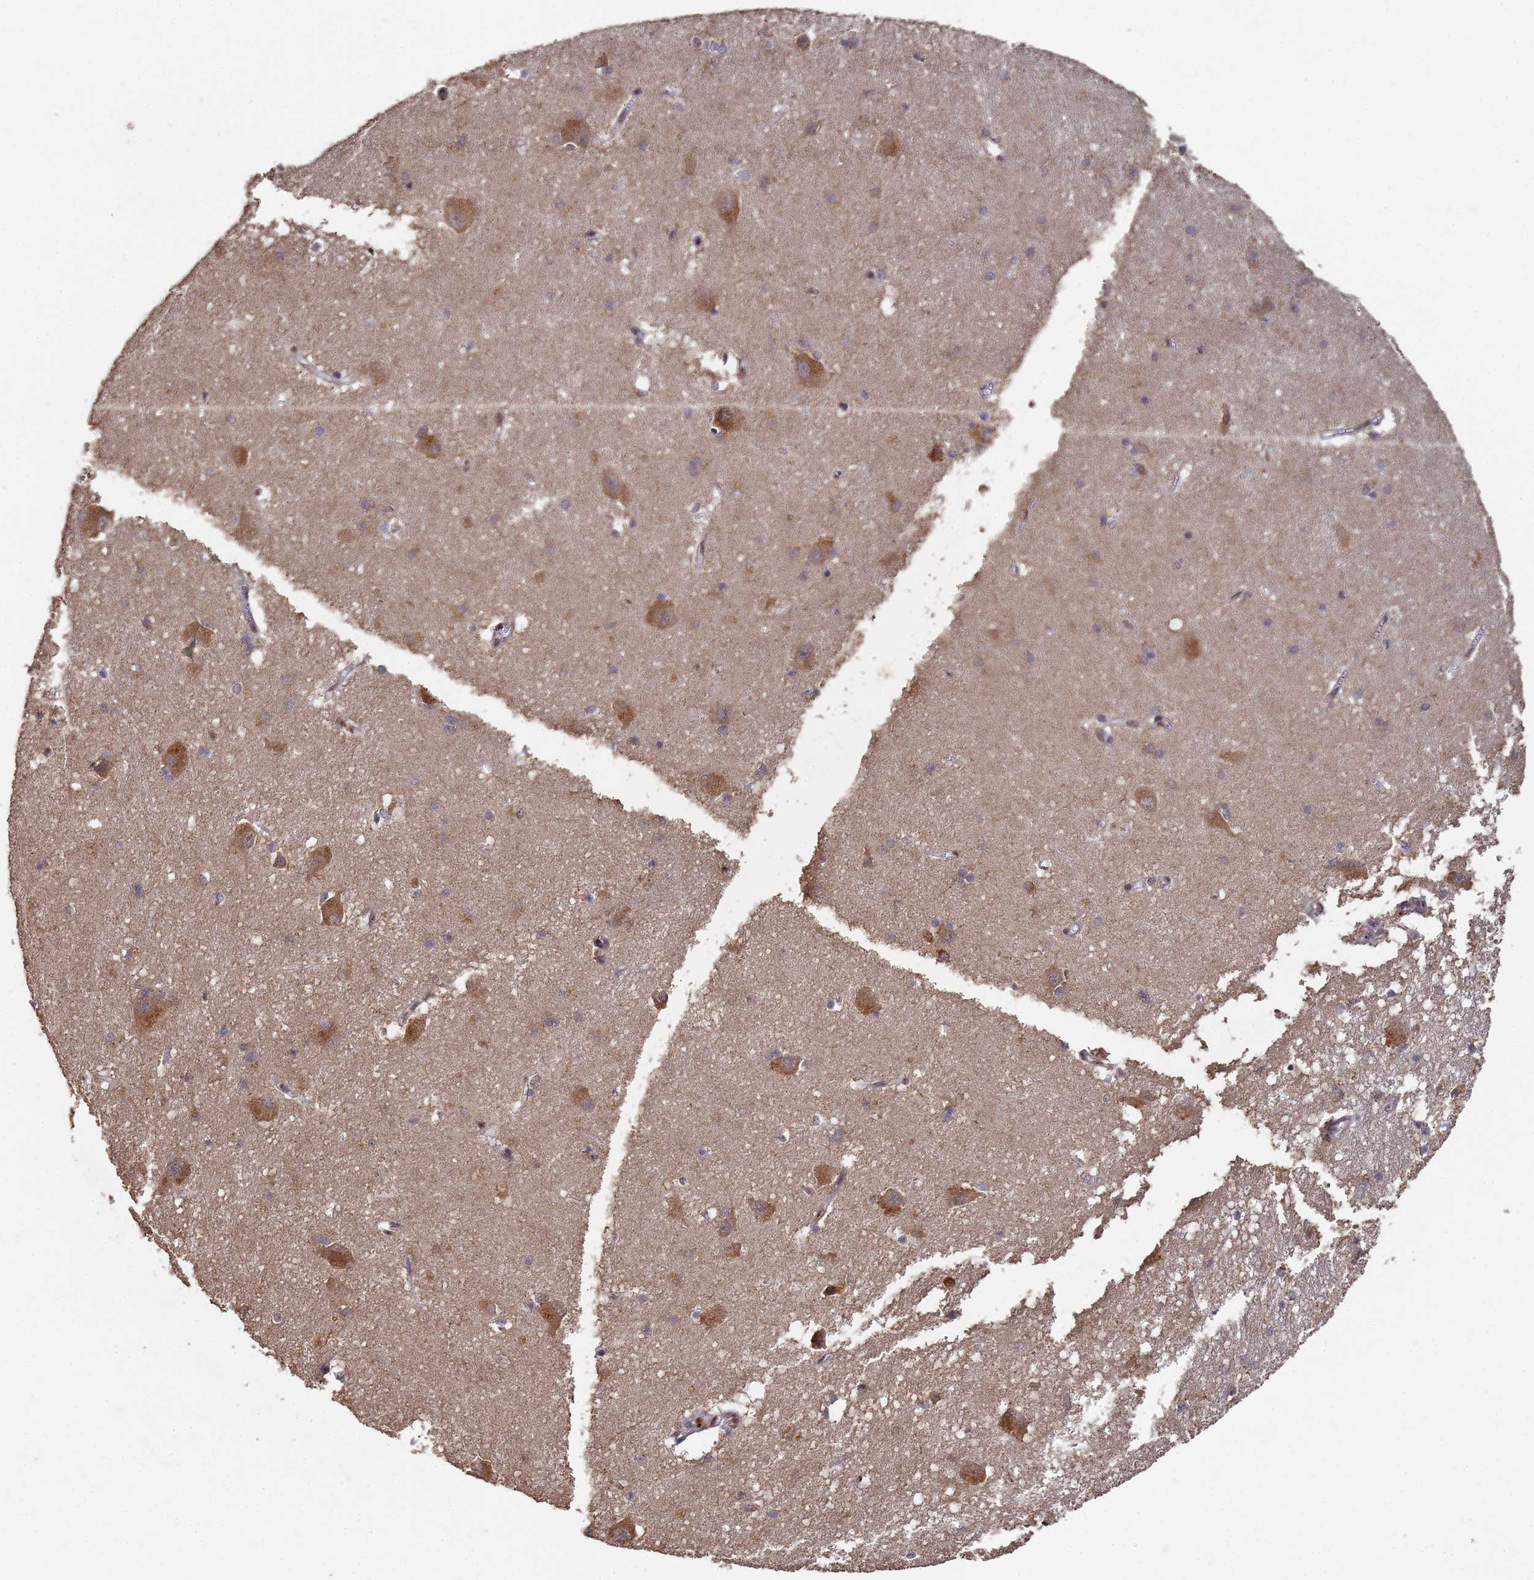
{"staining": {"intensity": "moderate", "quantity": "25%-75%", "location": "cytoplasmic/membranous"}, "tissue": "caudate", "cell_type": "Glial cells", "image_type": "normal", "snomed": [{"axis": "morphology", "description": "Normal tissue, NOS"}, {"axis": "topography", "description": "Lateral ventricle wall"}], "caption": "Glial cells exhibit moderate cytoplasmic/membranous staining in about 25%-75% of cells in normal caudate. (IHC, brightfield microscopy, high magnification).", "gene": "SECISBP2", "patient": {"sex": "male", "age": 37}}